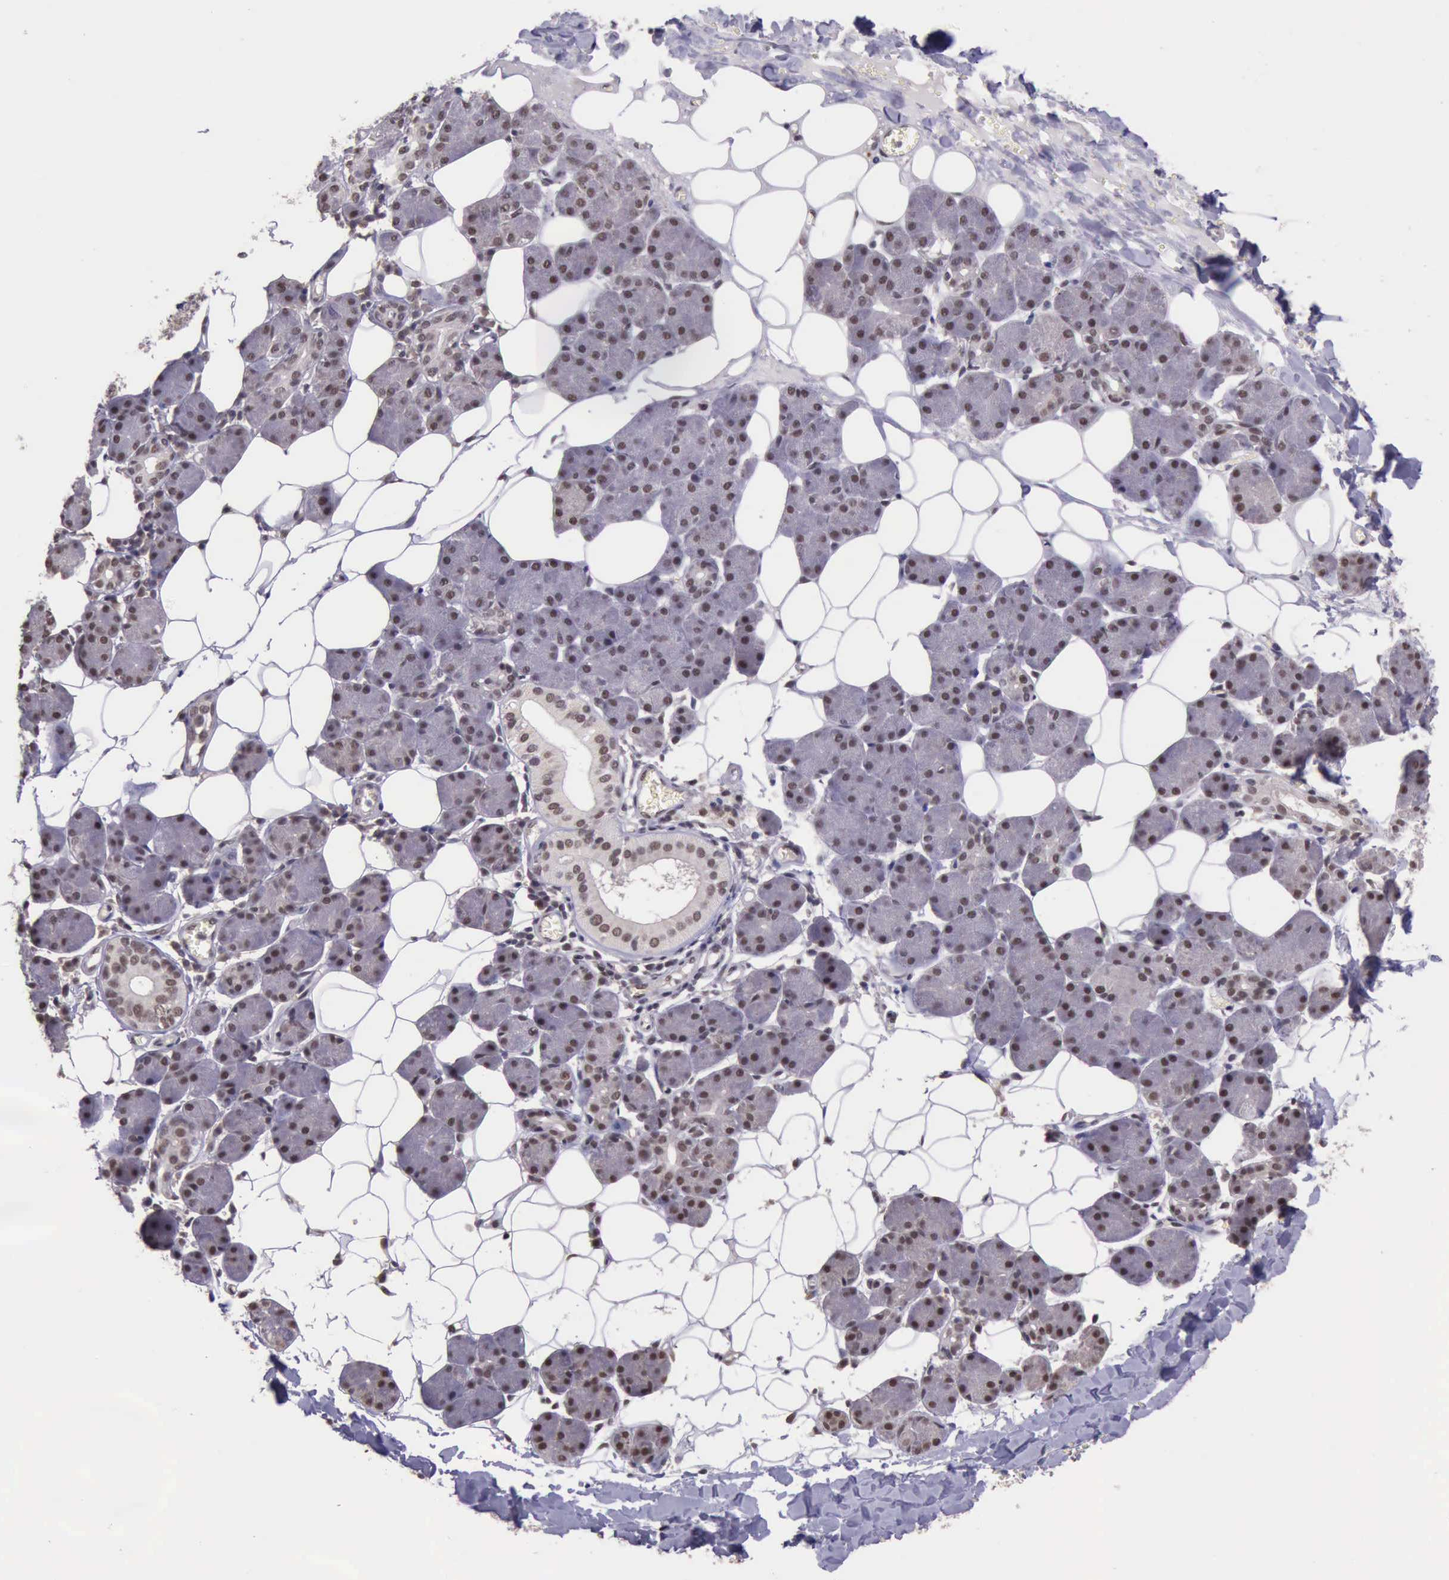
{"staining": {"intensity": "moderate", "quantity": ">75%", "location": "nuclear"}, "tissue": "salivary gland", "cell_type": "Glandular cells", "image_type": "normal", "snomed": [{"axis": "morphology", "description": "Normal tissue, NOS"}, {"axis": "morphology", "description": "Adenoma, NOS"}, {"axis": "topography", "description": "Salivary gland"}], "caption": "Human salivary gland stained for a protein (brown) reveals moderate nuclear positive staining in approximately >75% of glandular cells.", "gene": "PRPF39", "patient": {"sex": "female", "age": 32}}